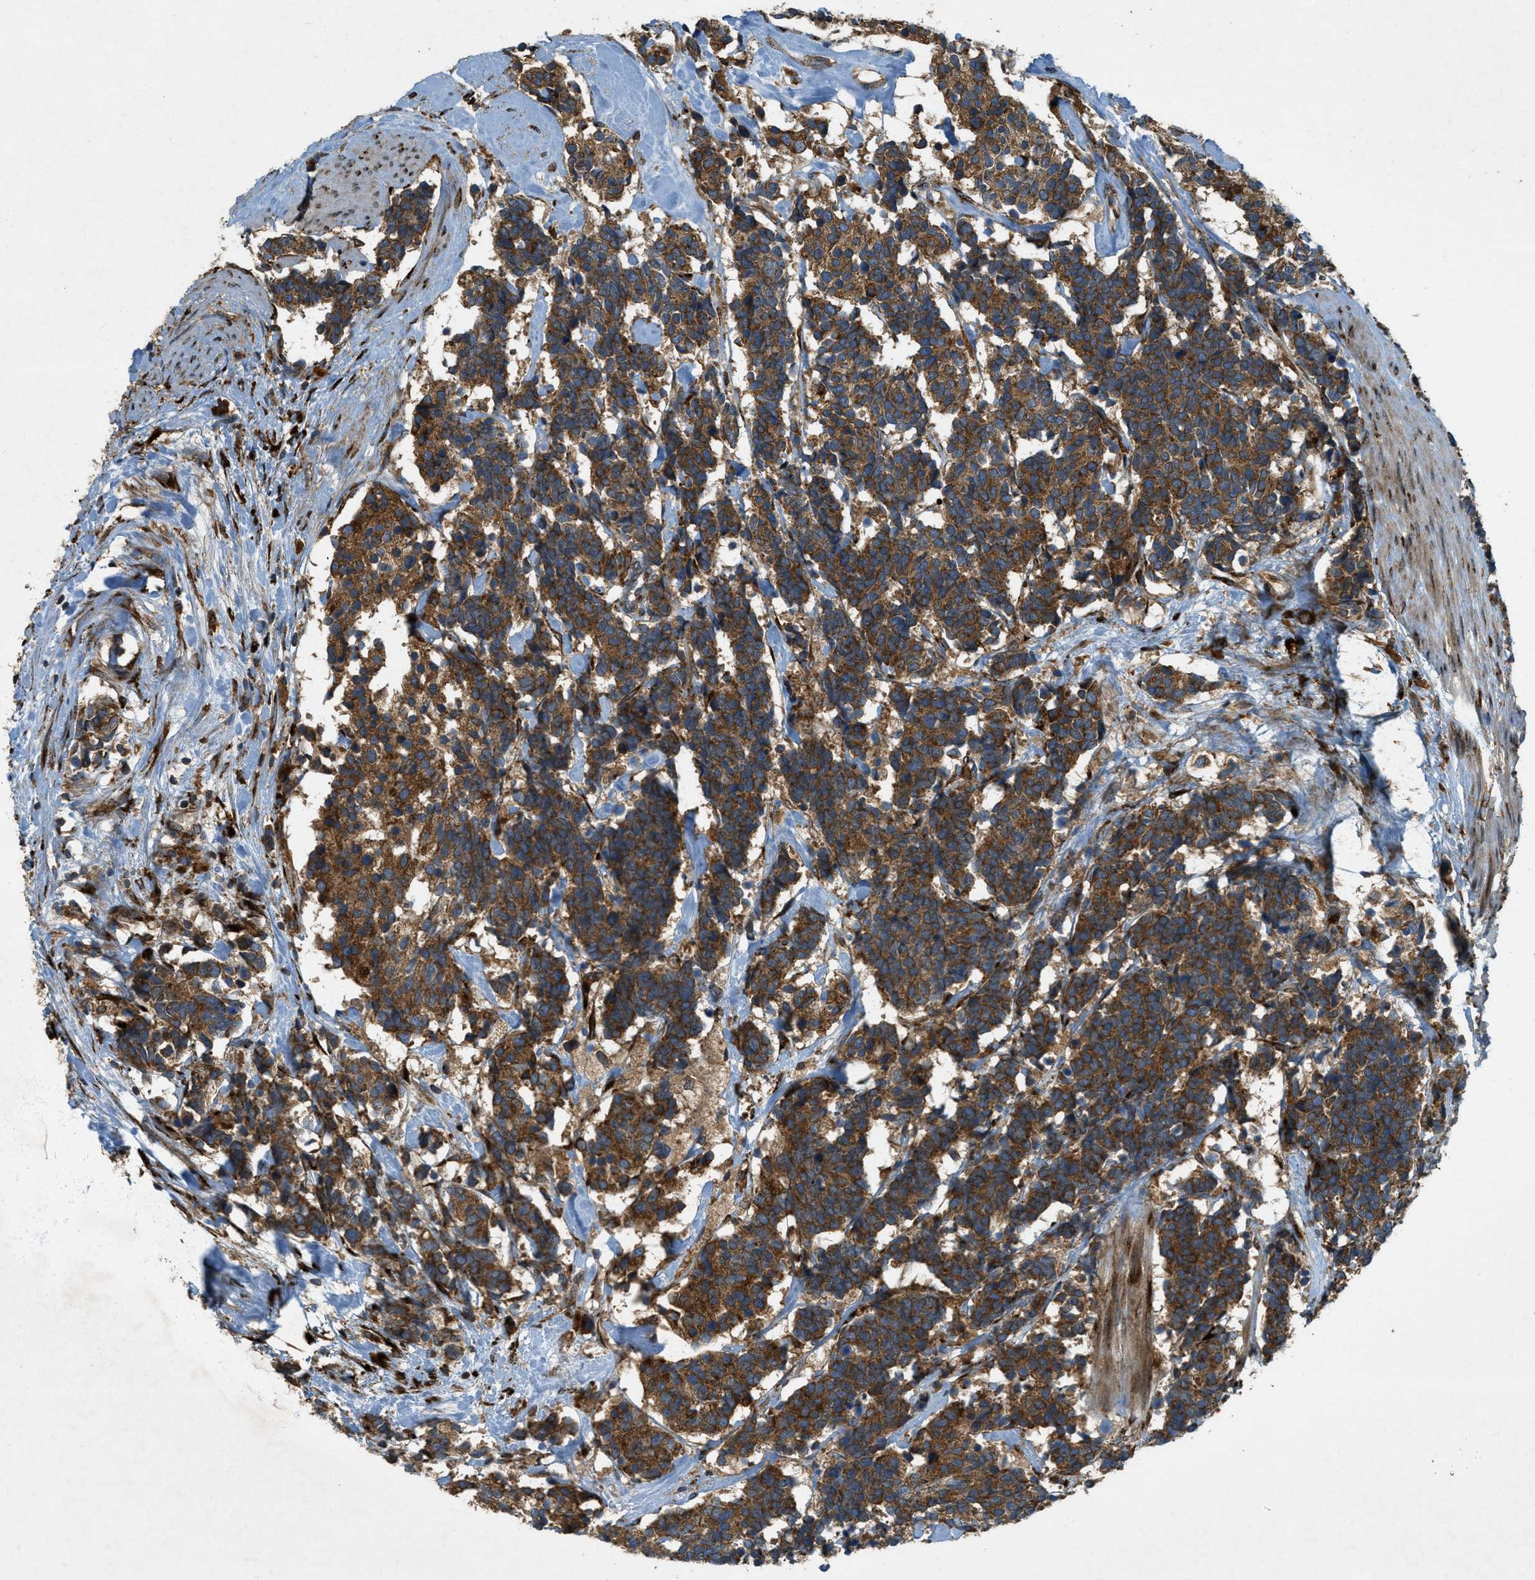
{"staining": {"intensity": "moderate", "quantity": ">75%", "location": "cytoplasmic/membranous"}, "tissue": "carcinoid", "cell_type": "Tumor cells", "image_type": "cancer", "snomed": [{"axis": "morphology", "description": "Carcinoma, NOS"}, {"axis": "morphology", "description": "Carcinoid, malignant, NOS"}, {"axis": "topography", "description": "Urinary bladder"}], "caption": "Moderate cytoplasmic/membranous expression is present in about >75% of tumor cells in carcinoma. Ihc stains the protein of interest in brown and the nuclei are stained blue.", "gene": "PCDH18", "patient": {"sex": "male", "age": 57}}